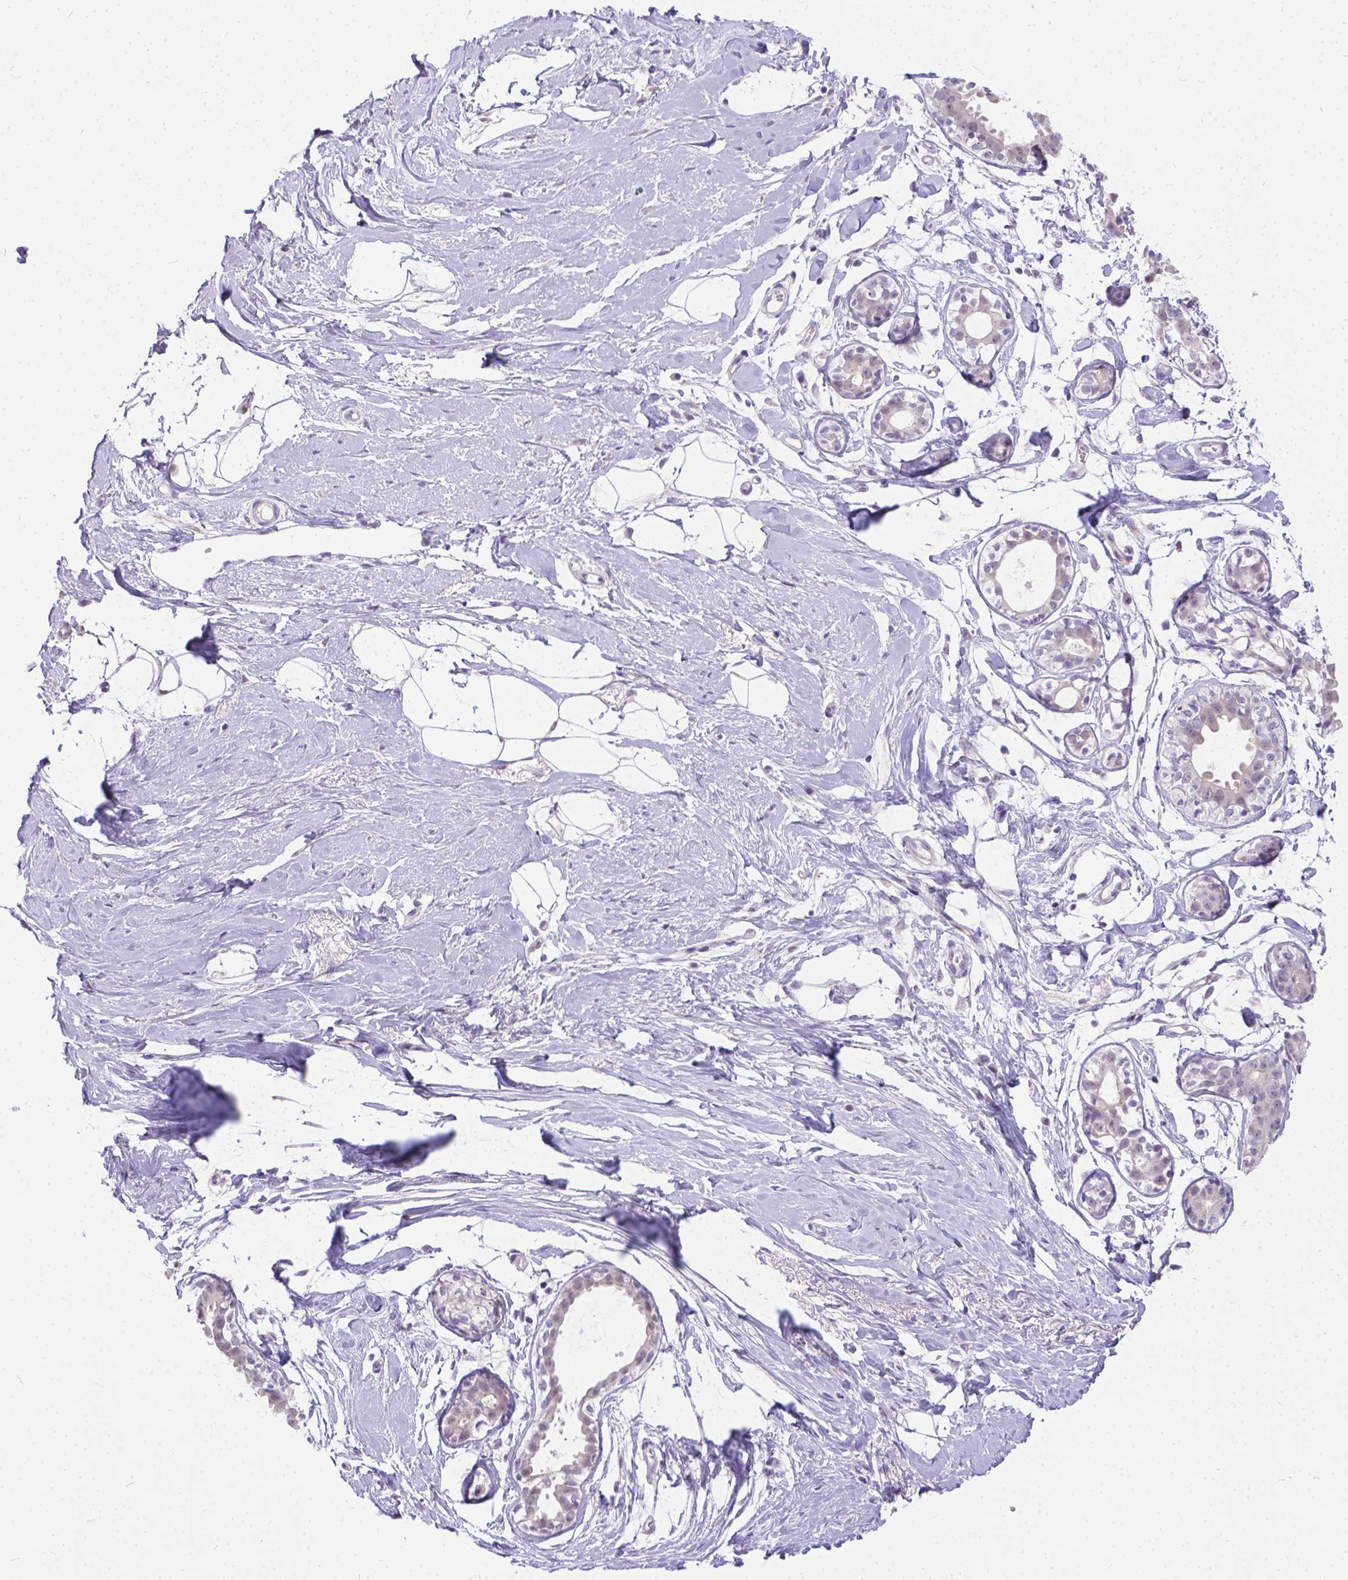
{"staining": {"intensity": "negative", "quantity": "none", "location": "none"}, "tissue": "breast", "cell_type": "Adipocytes", "image_type": "normal", "snomed": [{"axis": "morphology", "description": "Normal tissue, NOS"}, {"axis": "topography", "description": "Breast"}], "caption": "Immunohistochemistry (IHC) photomicrograph of benign breast: human breast stained with DAB (3,3'-diaminobenzidine) displays no significant protein staining in adipocytes.", "gene": "TTLL6", "patient": {"sex": "female", "age": 49}}